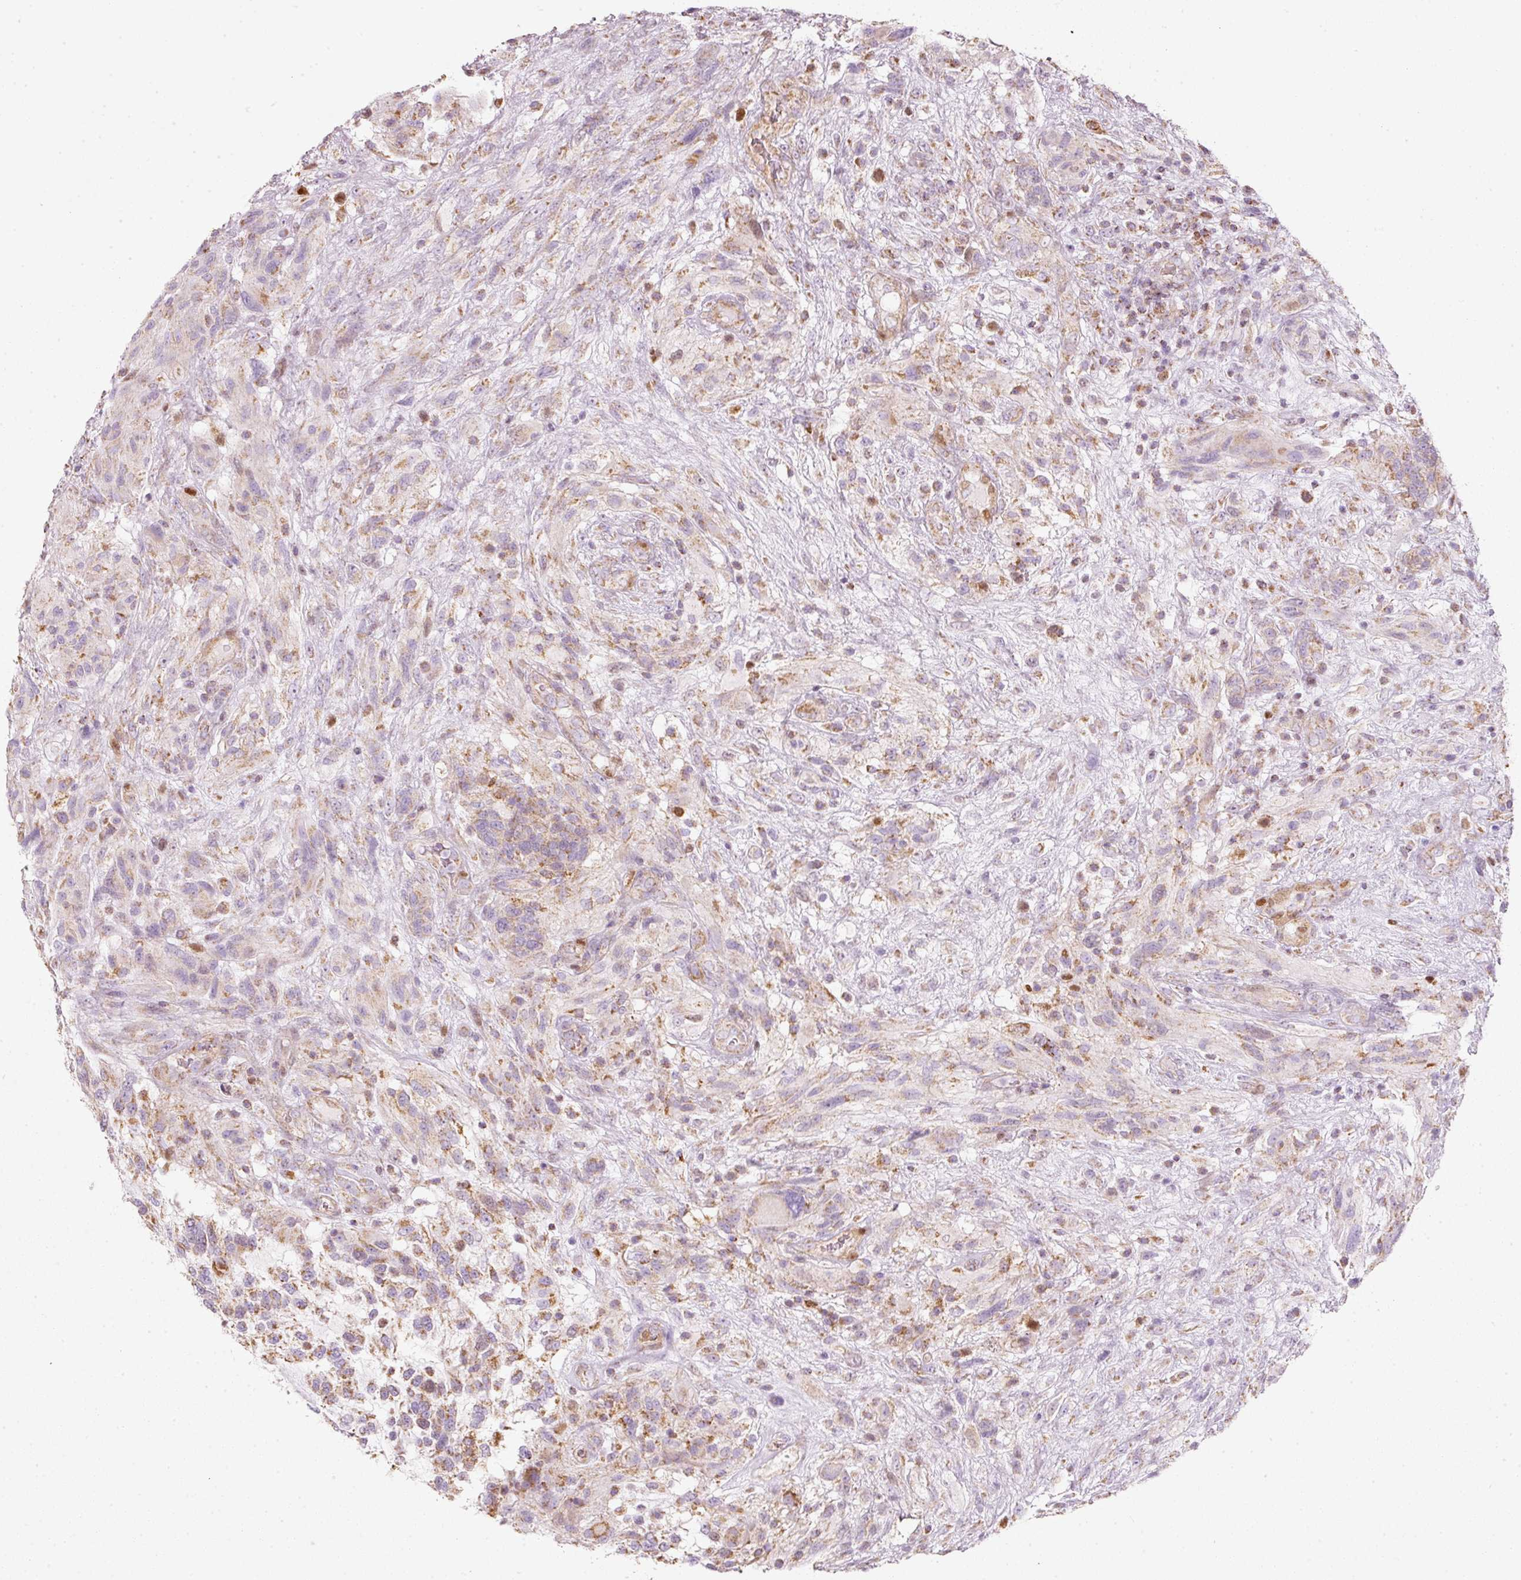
{"staining": {"intensity": "moderate", "quantity": "<25%", "location": "cytoplasmic/membranous"}, "tissue": "glioma", "cell_type": "Tumor cells", "image_type": "cancer", "snomed": [{"axis": "morphology", "description": "Glioma, malignant, High grade"}, {"axis": "topography", "description": "Brain"}], "caption": "High-grade glioma (malignant) stained for a protein (brown) displays moderate cytoplasmic/membranous positive staining in about <25% of tumor cells.", "gene": "DUT", "patient": {"sex": "male", "age": 61}}